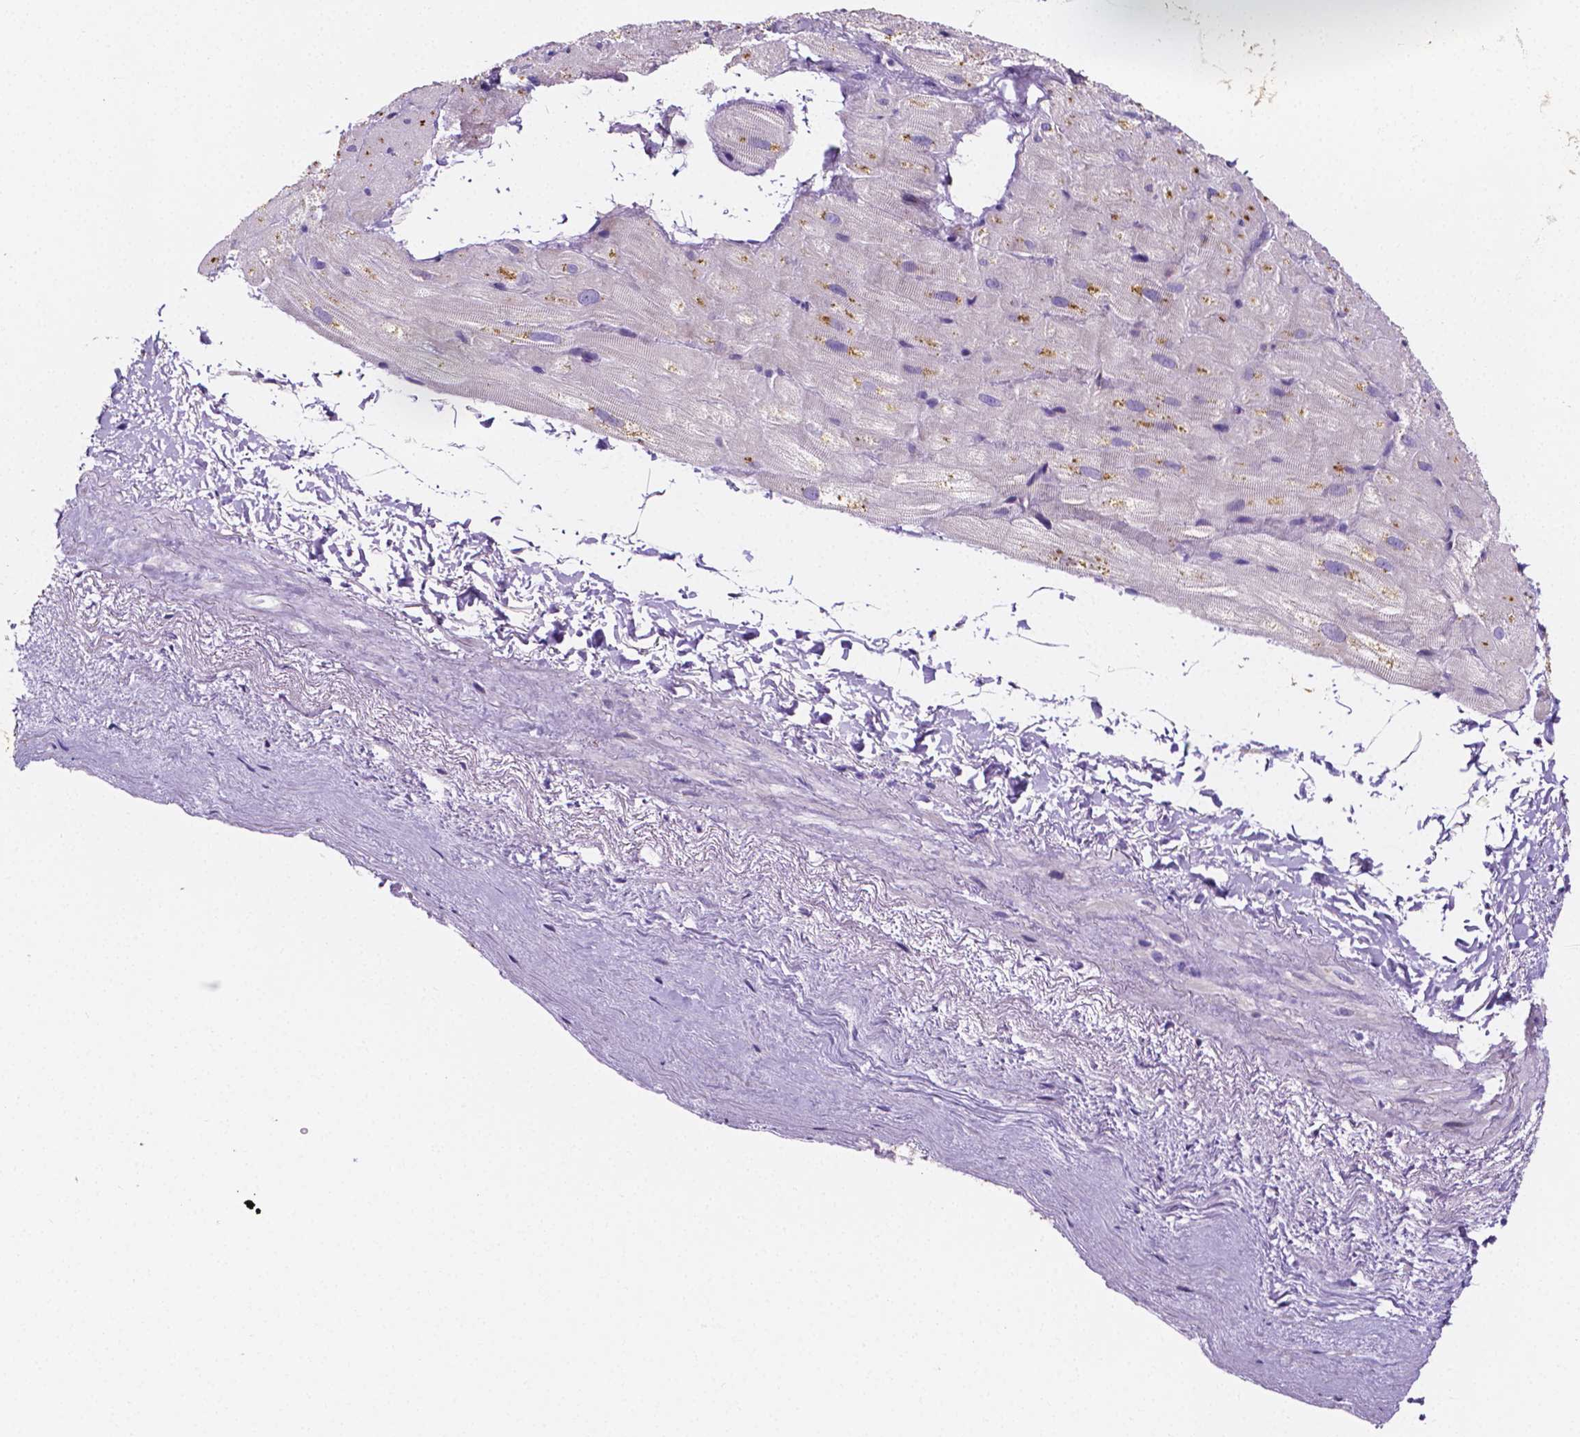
{"staining": {"intensity": "negative", "quantity": "none", "location": "none"}, "tissue": "heart muscle", "cell_type": "Cardiomyocytes", "image_type": "normal", "snomed": [{"axis": "morphology", "description": "Normal tissue, NOS"}, {"axis": "topography", "description": "Heart"}], "caption": "IHC of normal human heart muscle exhibits no staining in cardiomyocytes.", "gene": "NRGN", "patient": {"sex": "male", "age": 62}}